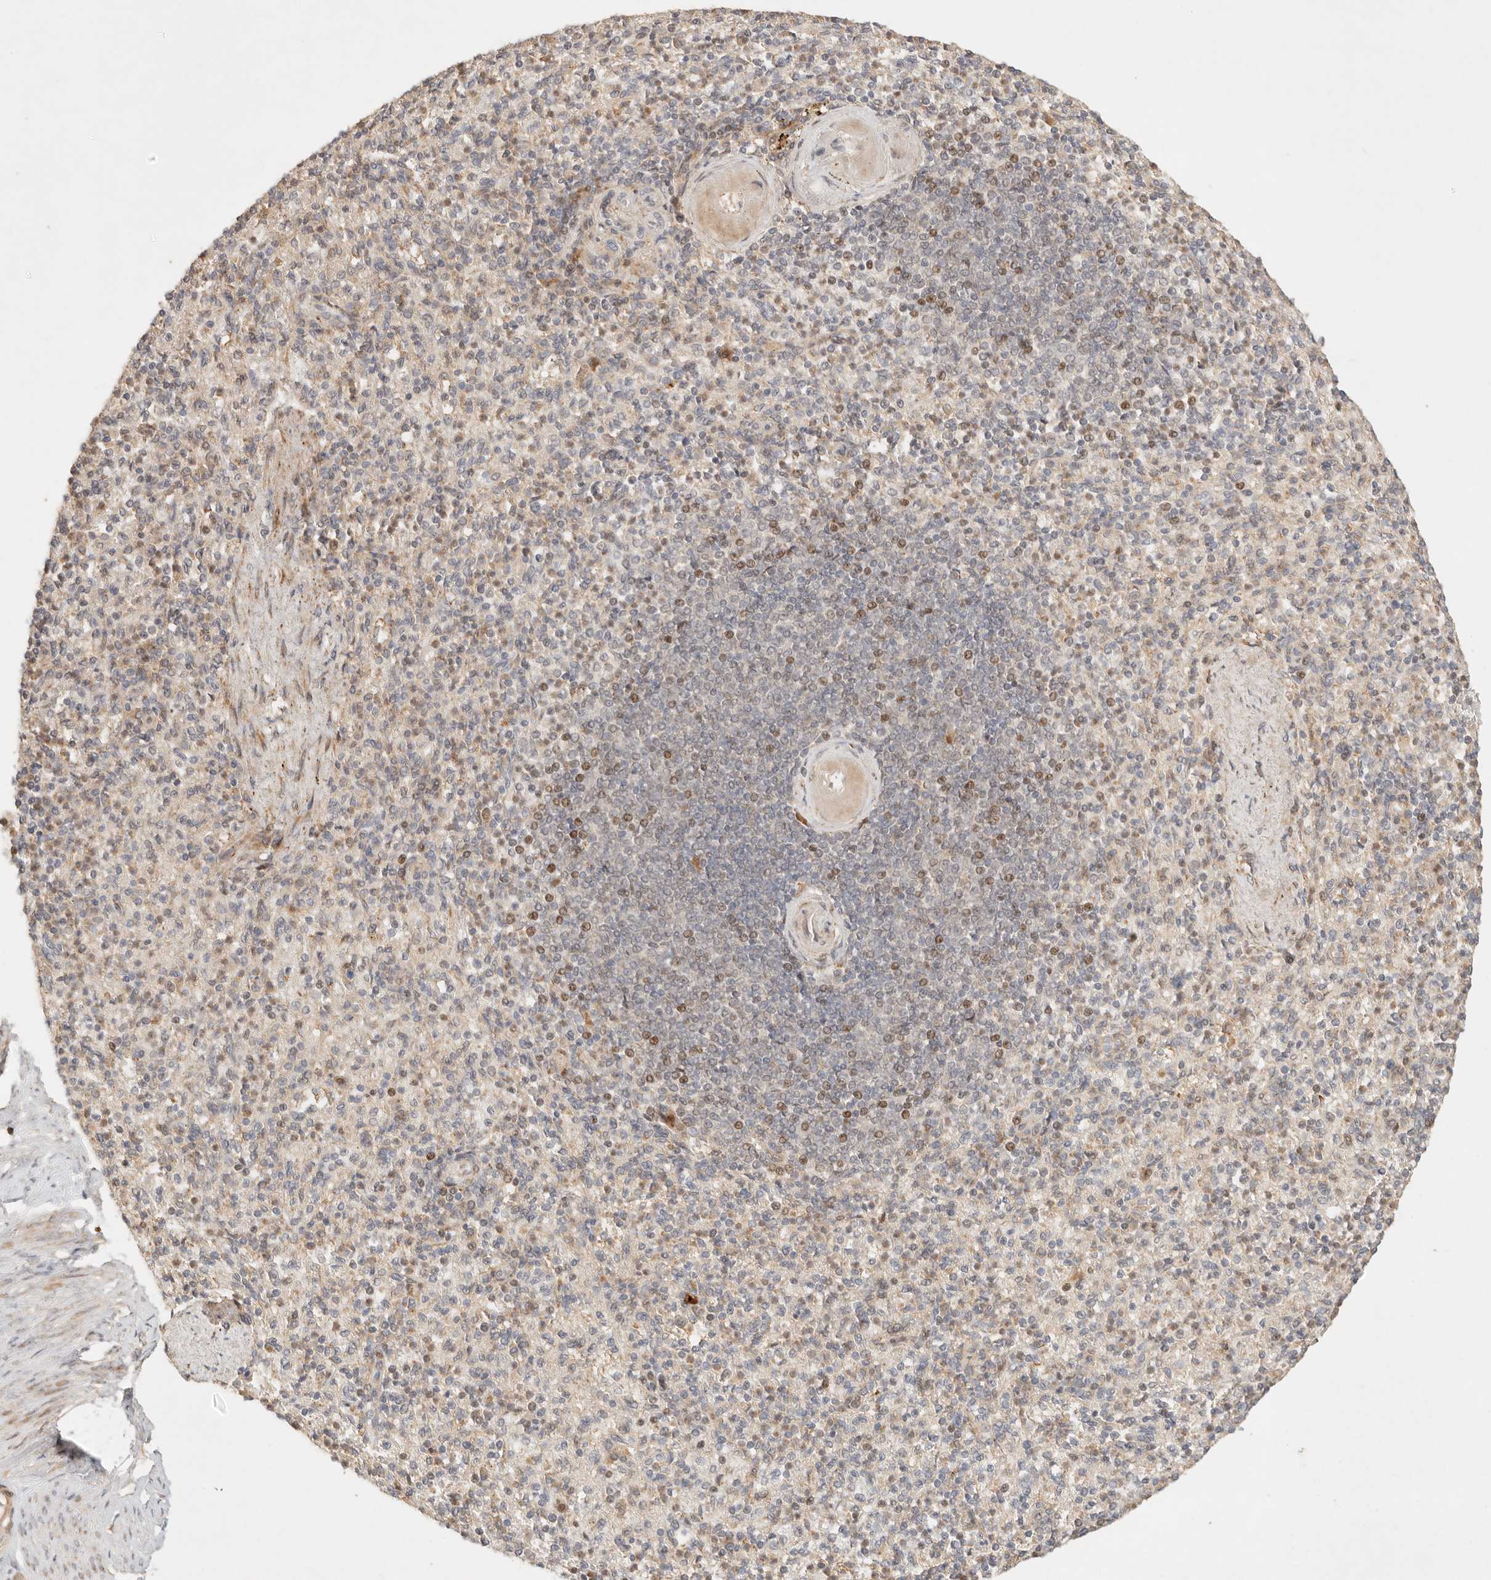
{"staining": {"intensity": "moderate", "quantity": "<25%", "location": "nuclear"}, "tissue": "spleen", "cell_type": "Cells in red pulp", "image_type": "normal", "snomed": [{"axis": "morphology", "description": "Normal tissue, NOS"}, {"axis": "topography", "description": "Spleen"}], "caption": "About <25% of cells in red pulp in benign spleen reveal moderate nuclear protein expression as visualized by brown immunohistochemical staining.", "gene": "PHLDA3", "patient": {"sex": "female", "age": 74}}